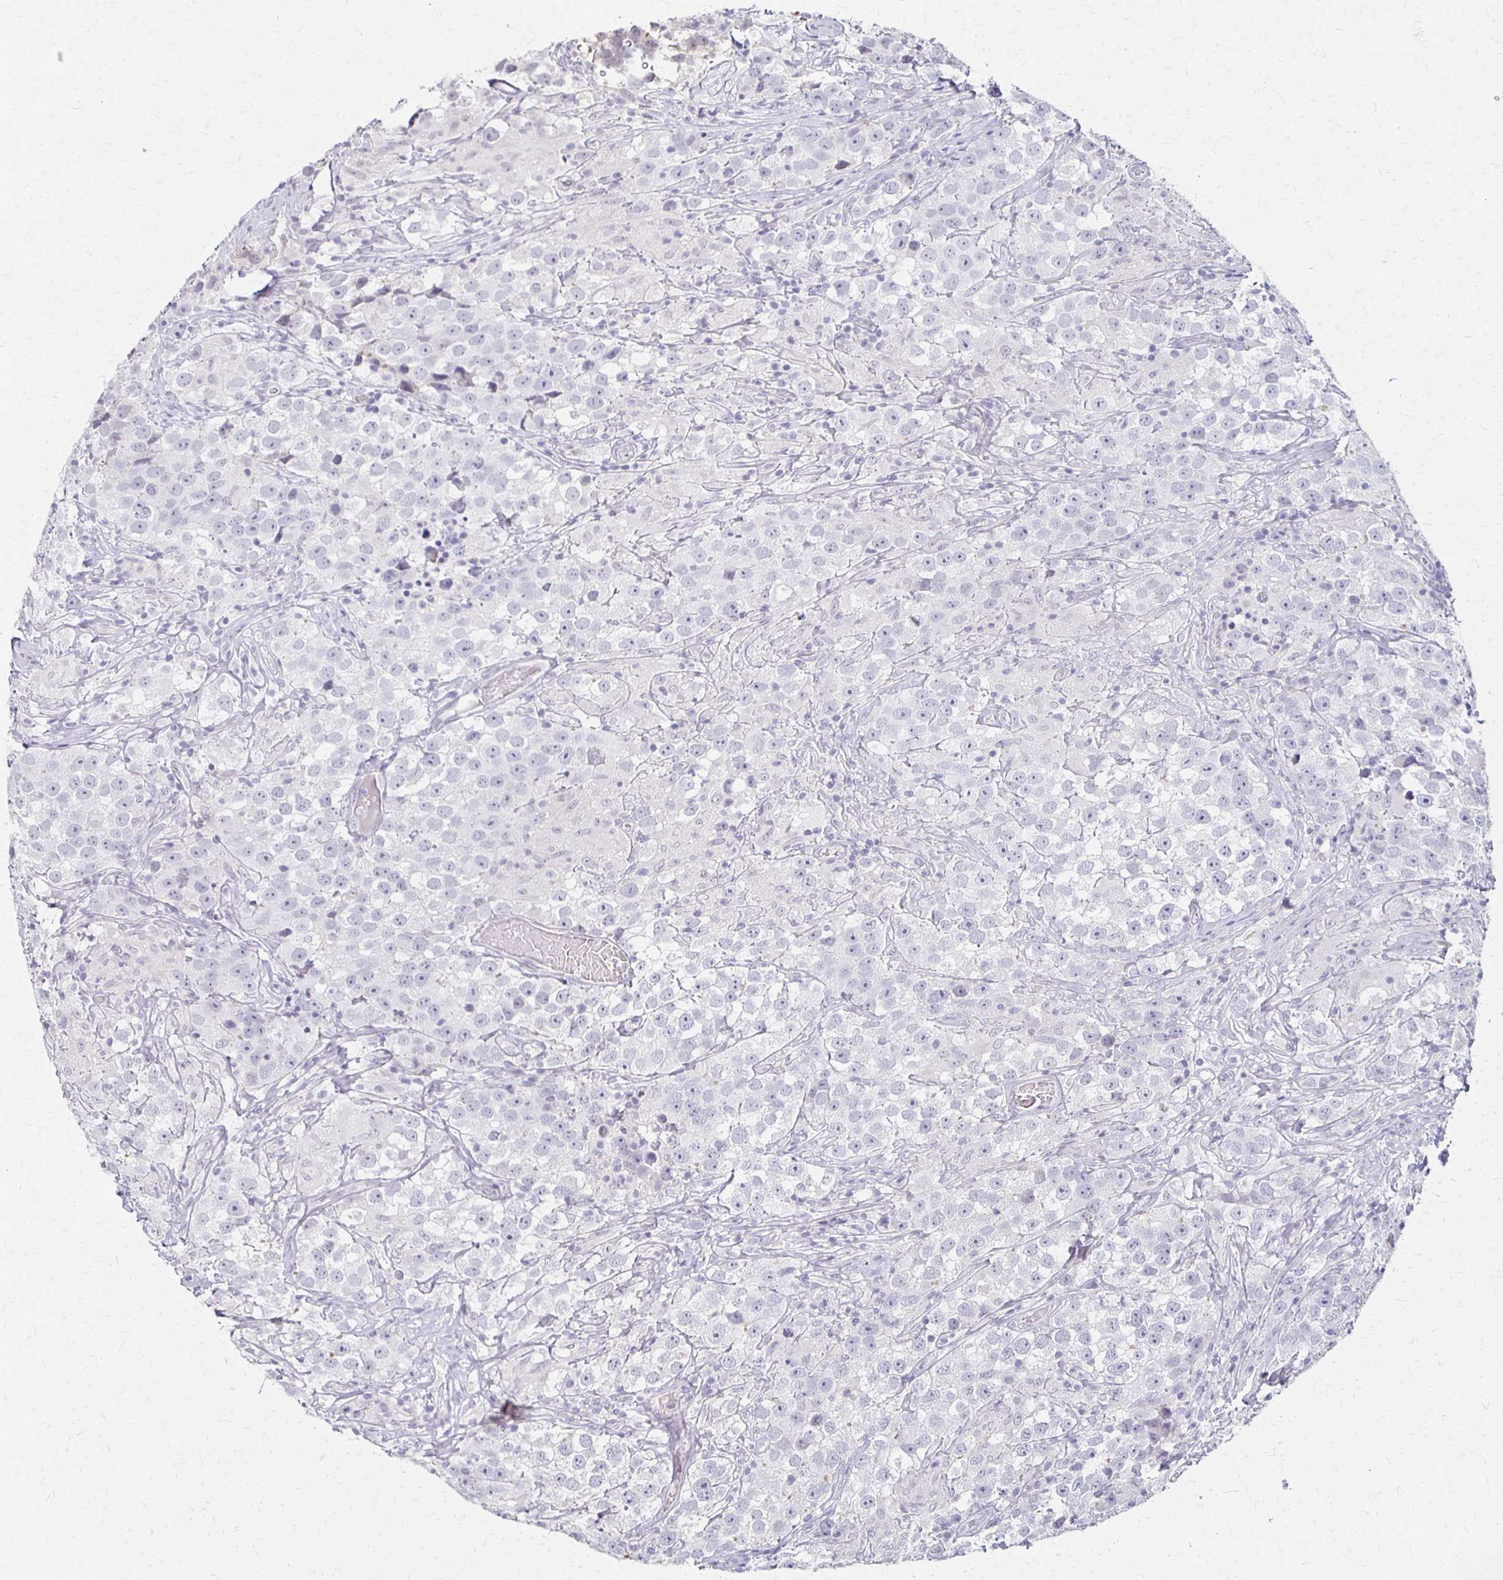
{"staining": {"intensity": "negative", "quantity": "none", "location": "none"}, "tissue": "testis cancer", "cell_type": "Tumor cells", "image_type": "cancer", "snomed": [{"axis": "morphology", "description": "Seminoma, NOS"}, {"axis": "topography", "description": "Testis"}], "caption": "This is an immunohistochemistry photomicrograph of testis cancer (seminoma). There is no staining in tumor cells.", "gene": "FOXO4", "patient": {"sex": "male", "age": 46}}